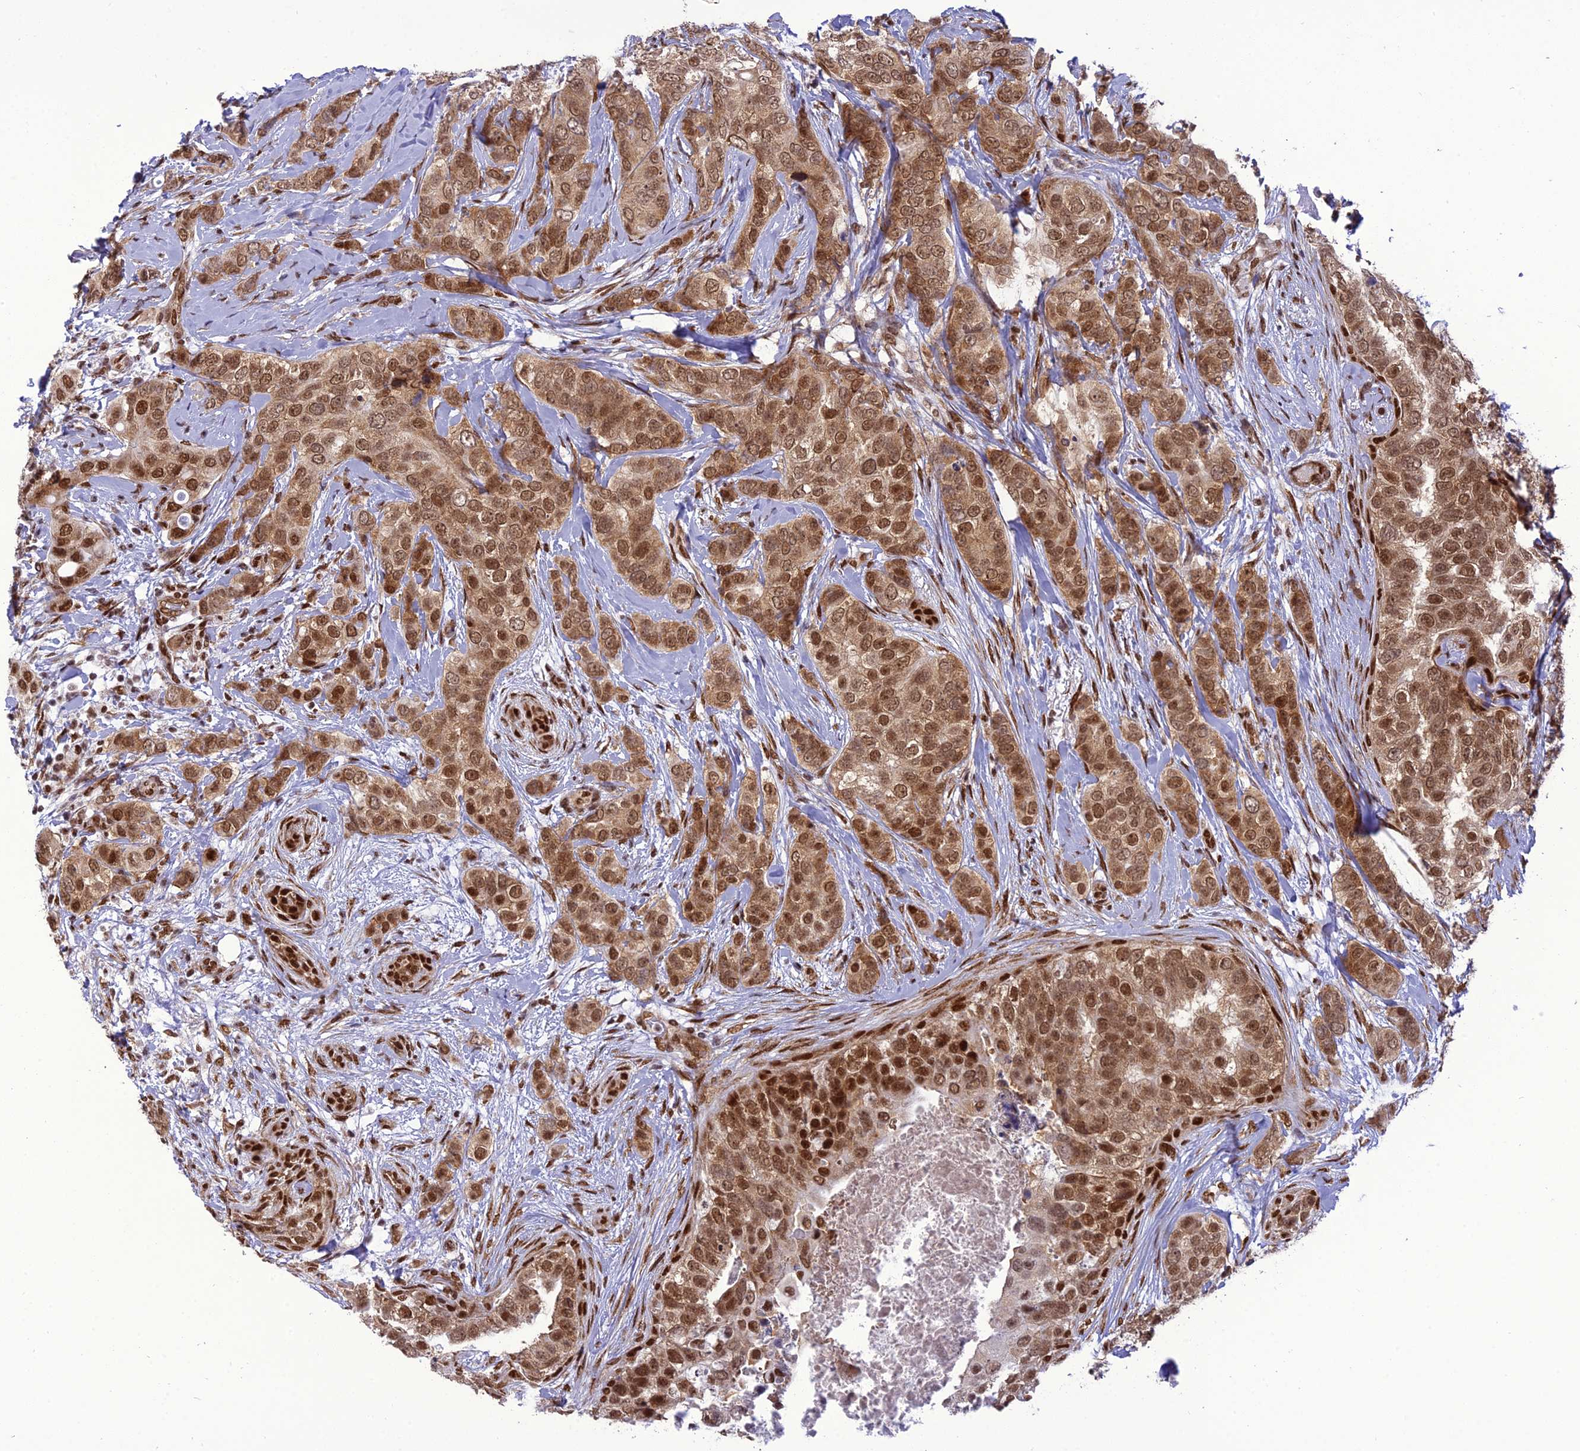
{"staining": {"intensity": "moderate", "quantity": ">75%", "location": "cytoplasmic/membranous,nuclear"}, "tissue": "breast cancer", "cell_type": "Tumor cells", "image_type": "cancer", "snomed": [{"axis": "morphology", "description": "Lobular carcinoma"}, {"axis": "topography", "description": "Breast"}], "caption": "A high-resolution micrograph shows immunohistochemistry staining of breast cancer, which exhibits moderate cytoplasmic/membranous and nuclear positivity in approximately >75% of tumor cells.", "gene": "DDX1", "patient": {"sex": "female", "age": 51}}